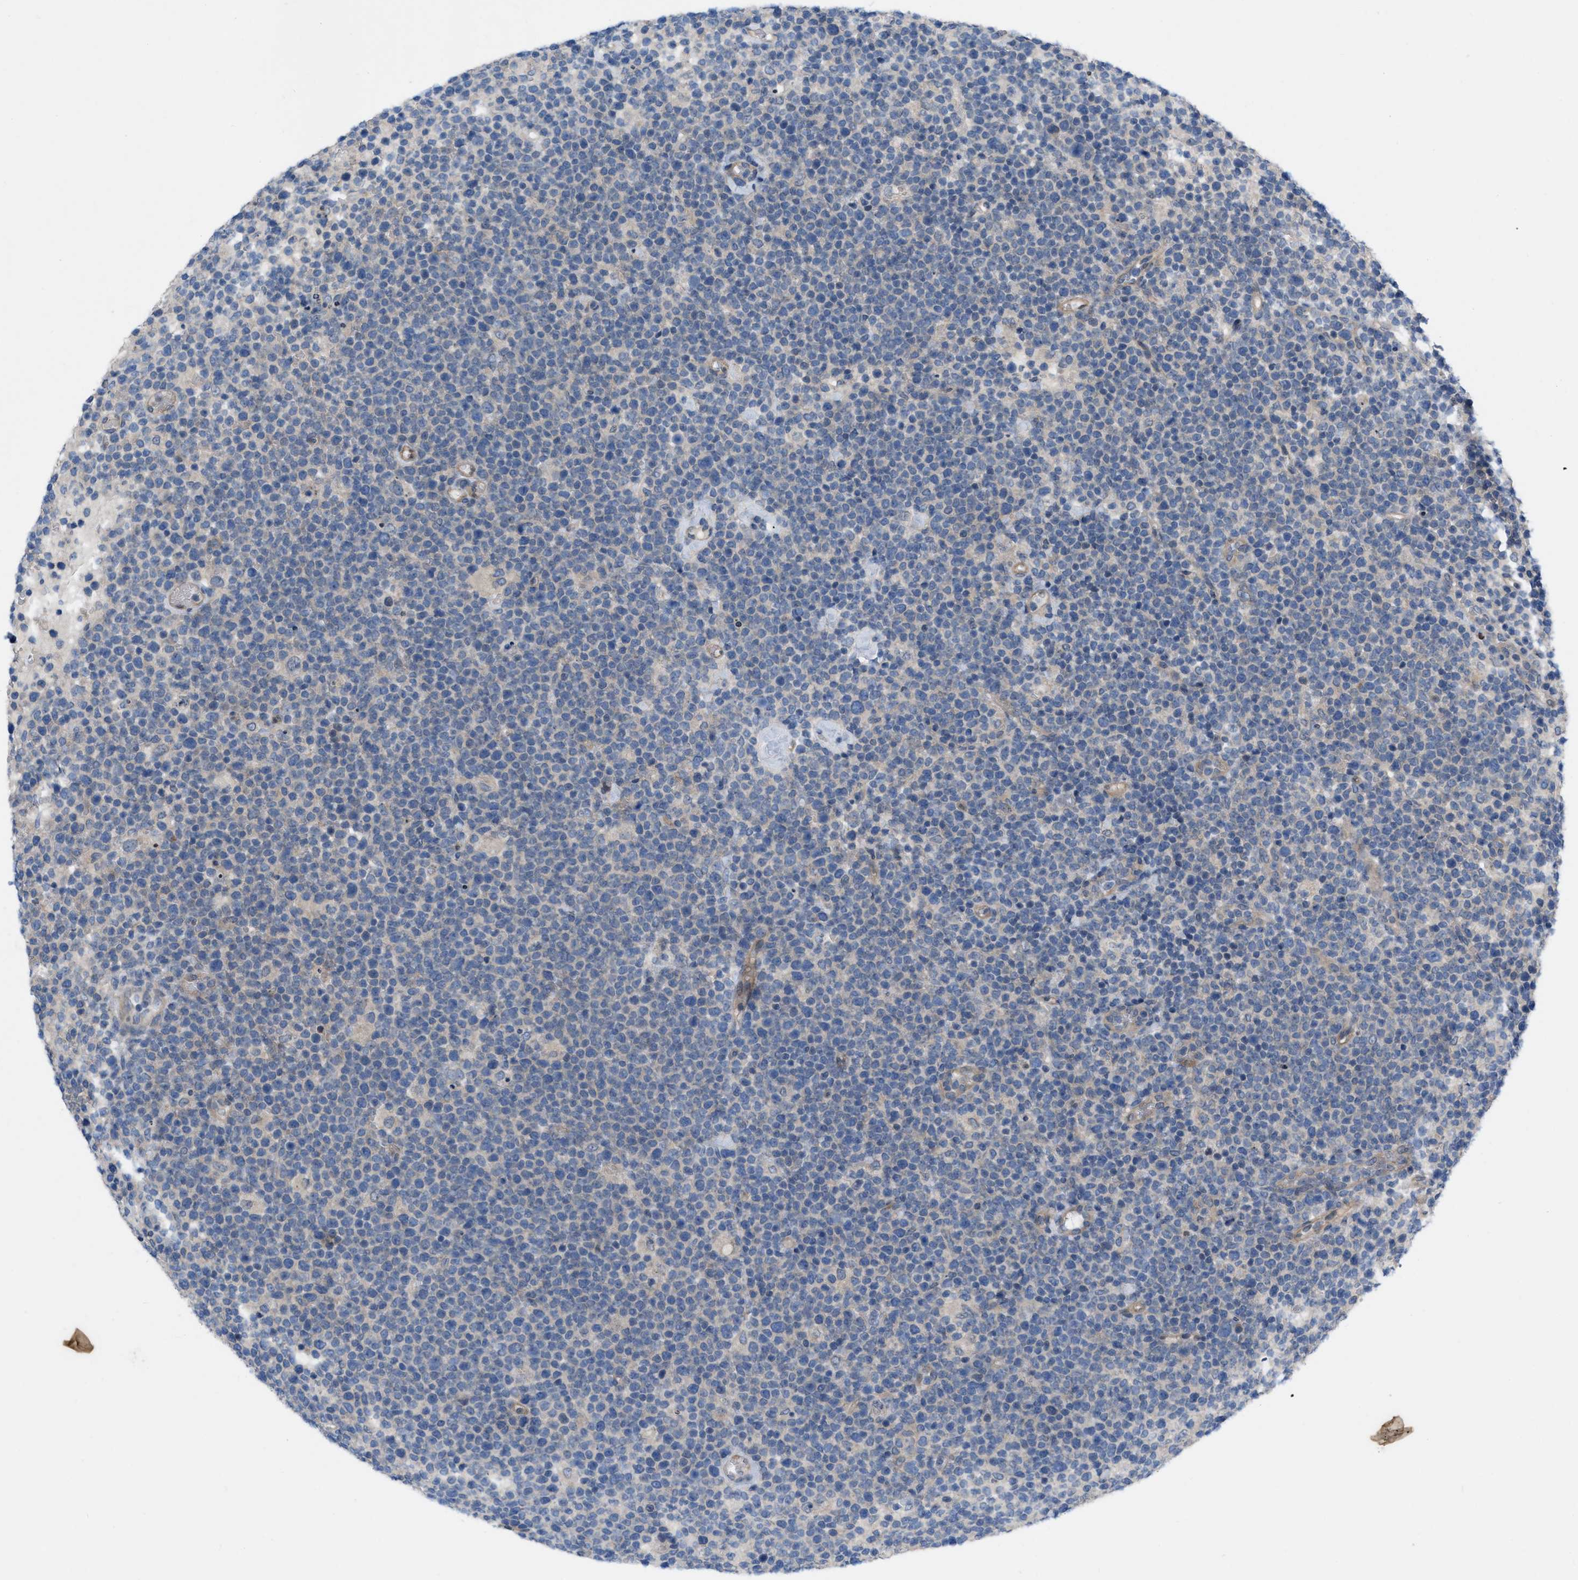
{"staining": {"intensity": "negative", "quantity": "none", "location": "none"}, "tissue": "lymphoma", "cell_type": "Tumor cells", "image_type": "cancer", "snomed": [{"axis": "morphology", "description": "Malignant lymphoma, non-Hodgkin's type, High grade"}, {"axis": "topography", "description": "Lymph node"}], "caption": "Protein analysis of high-grade malignant lymphoma, non-Hodgkin's type reveals no significant staining in tumor cells.", "gene": "NDEL1", "patient": {"sex": "male", "age": 61}}